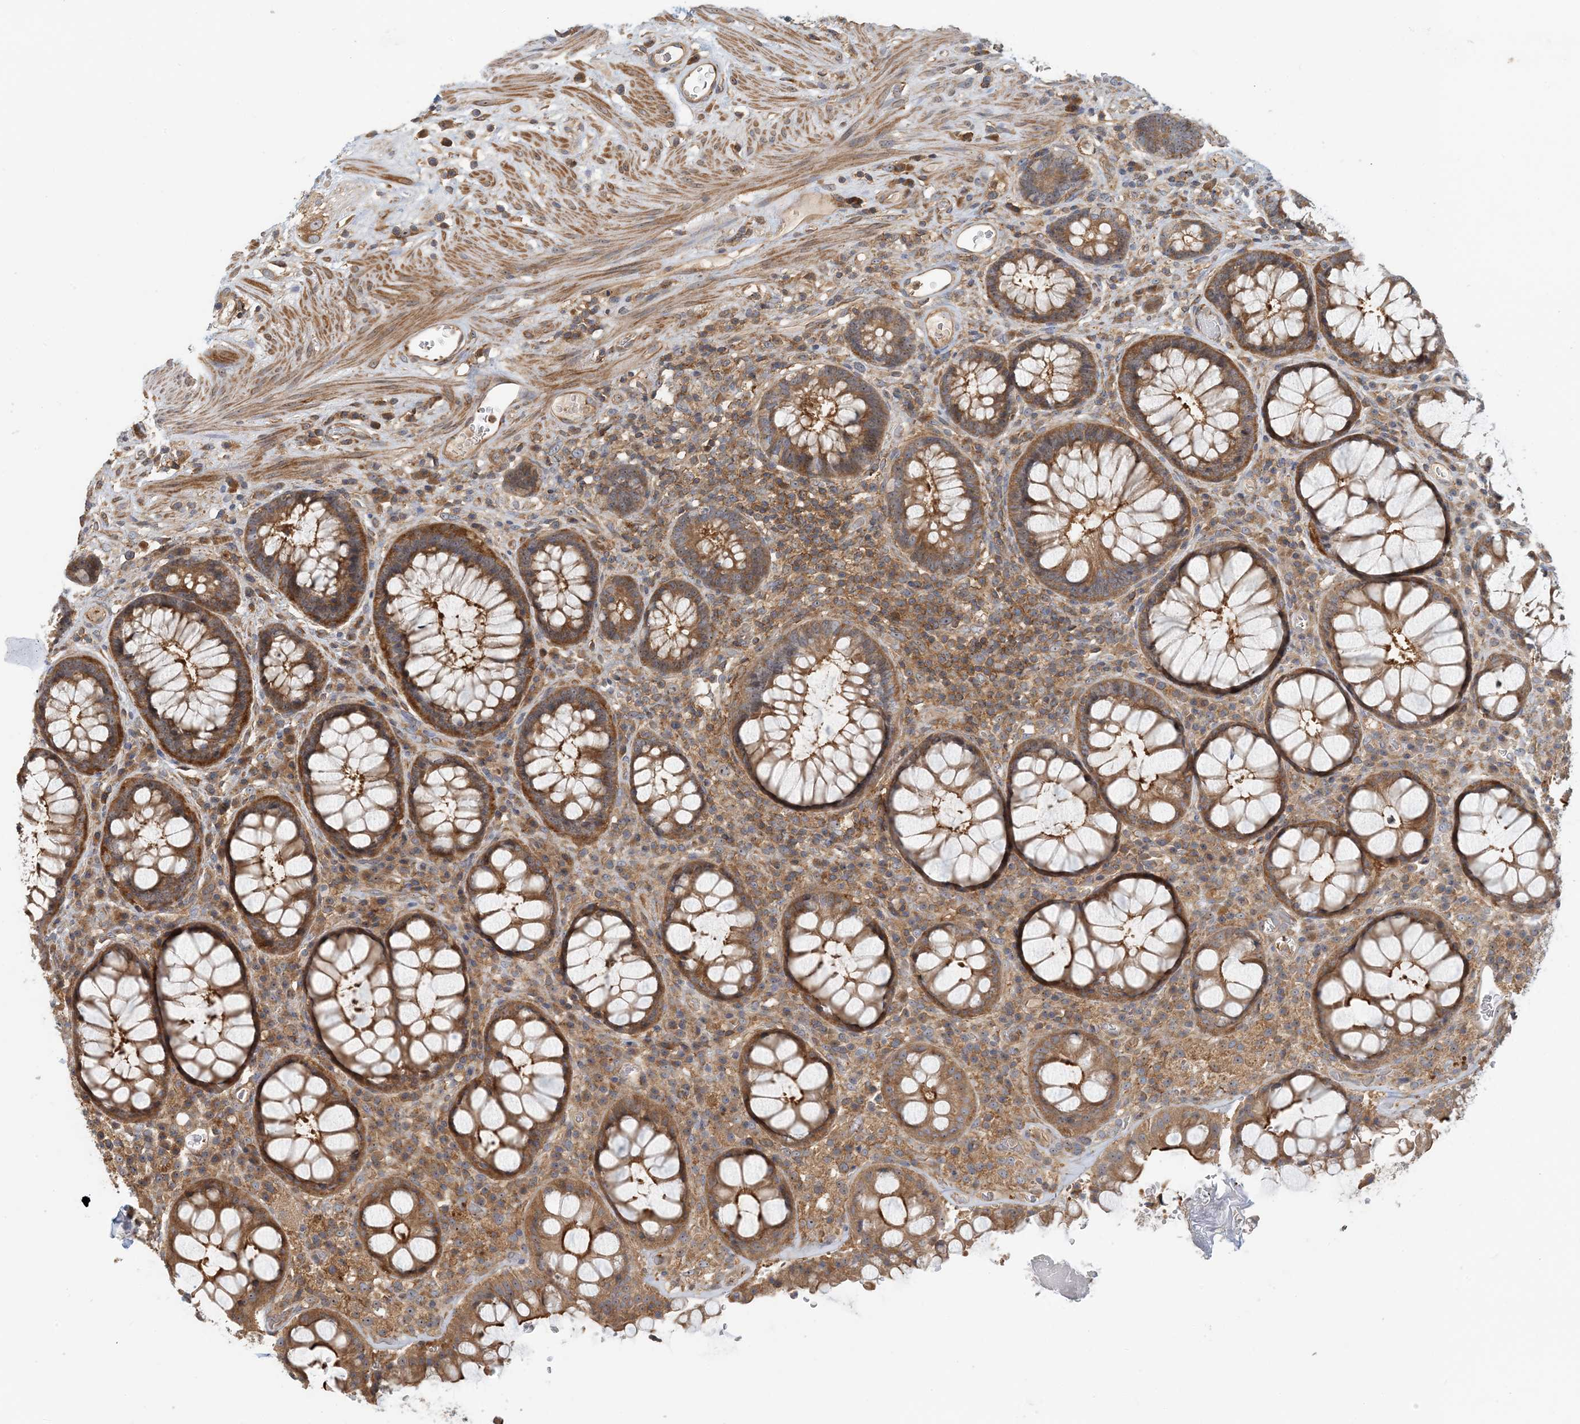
{"staining": {"intensity": "moderate", "quantity": ">75%", "location": "cytoplasmic/membranous"}, "tissue": "rectum", "cell_type": "Glandular cells", "image_type": "normal", "snomed": [{"axis": "morphology", "description": "Normal tissue, NOS"}, {"axis": "topography", "description": "Rectum"}], "caption": "Protein positivity by IHC reveals moderate cytoplasmic/membranous positivity in about >75% of glandular cells in benign rectum.", "gene": "COLEC11", "patient": {"sex": "male", "age": 64}}